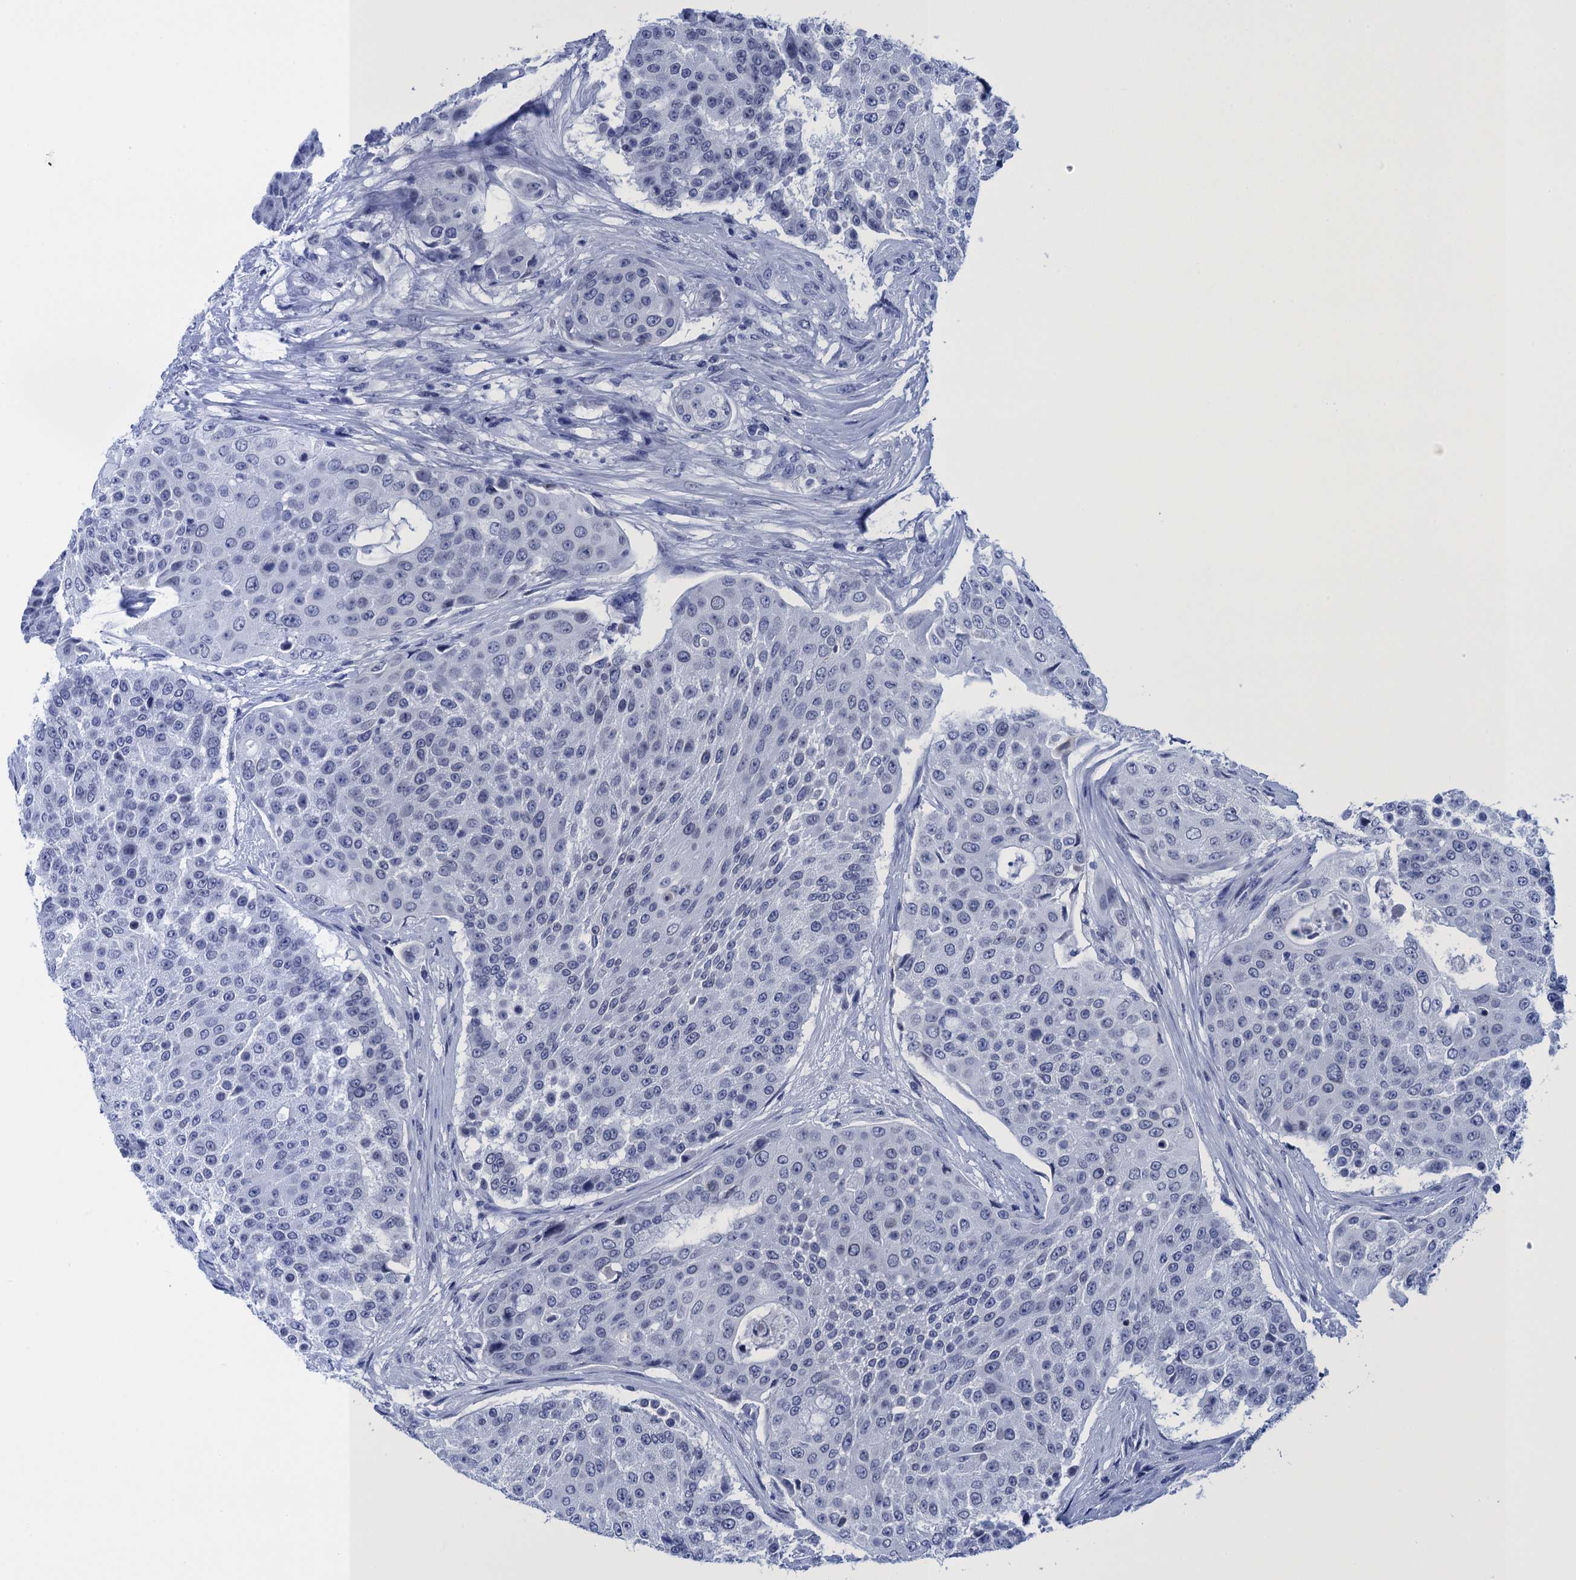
{"staining": {"intensity": "negative", "quantity": "none", "location": "none"}, "tissue": "urothelial cancer", "cell_type": "Tumor cells", "image_type": "cancer", "snomed": [{"axis": "morphology", "description": "Urothelial carcinoma, High grade"}, {"axis": "topography", "description": "Urinary bladder"}], "caption": "Protein analysis of urothelial cancer shows no significant staining in tumor cells.", "gene": "METTL25", "patient": {"sex": "female", "age": 63}}